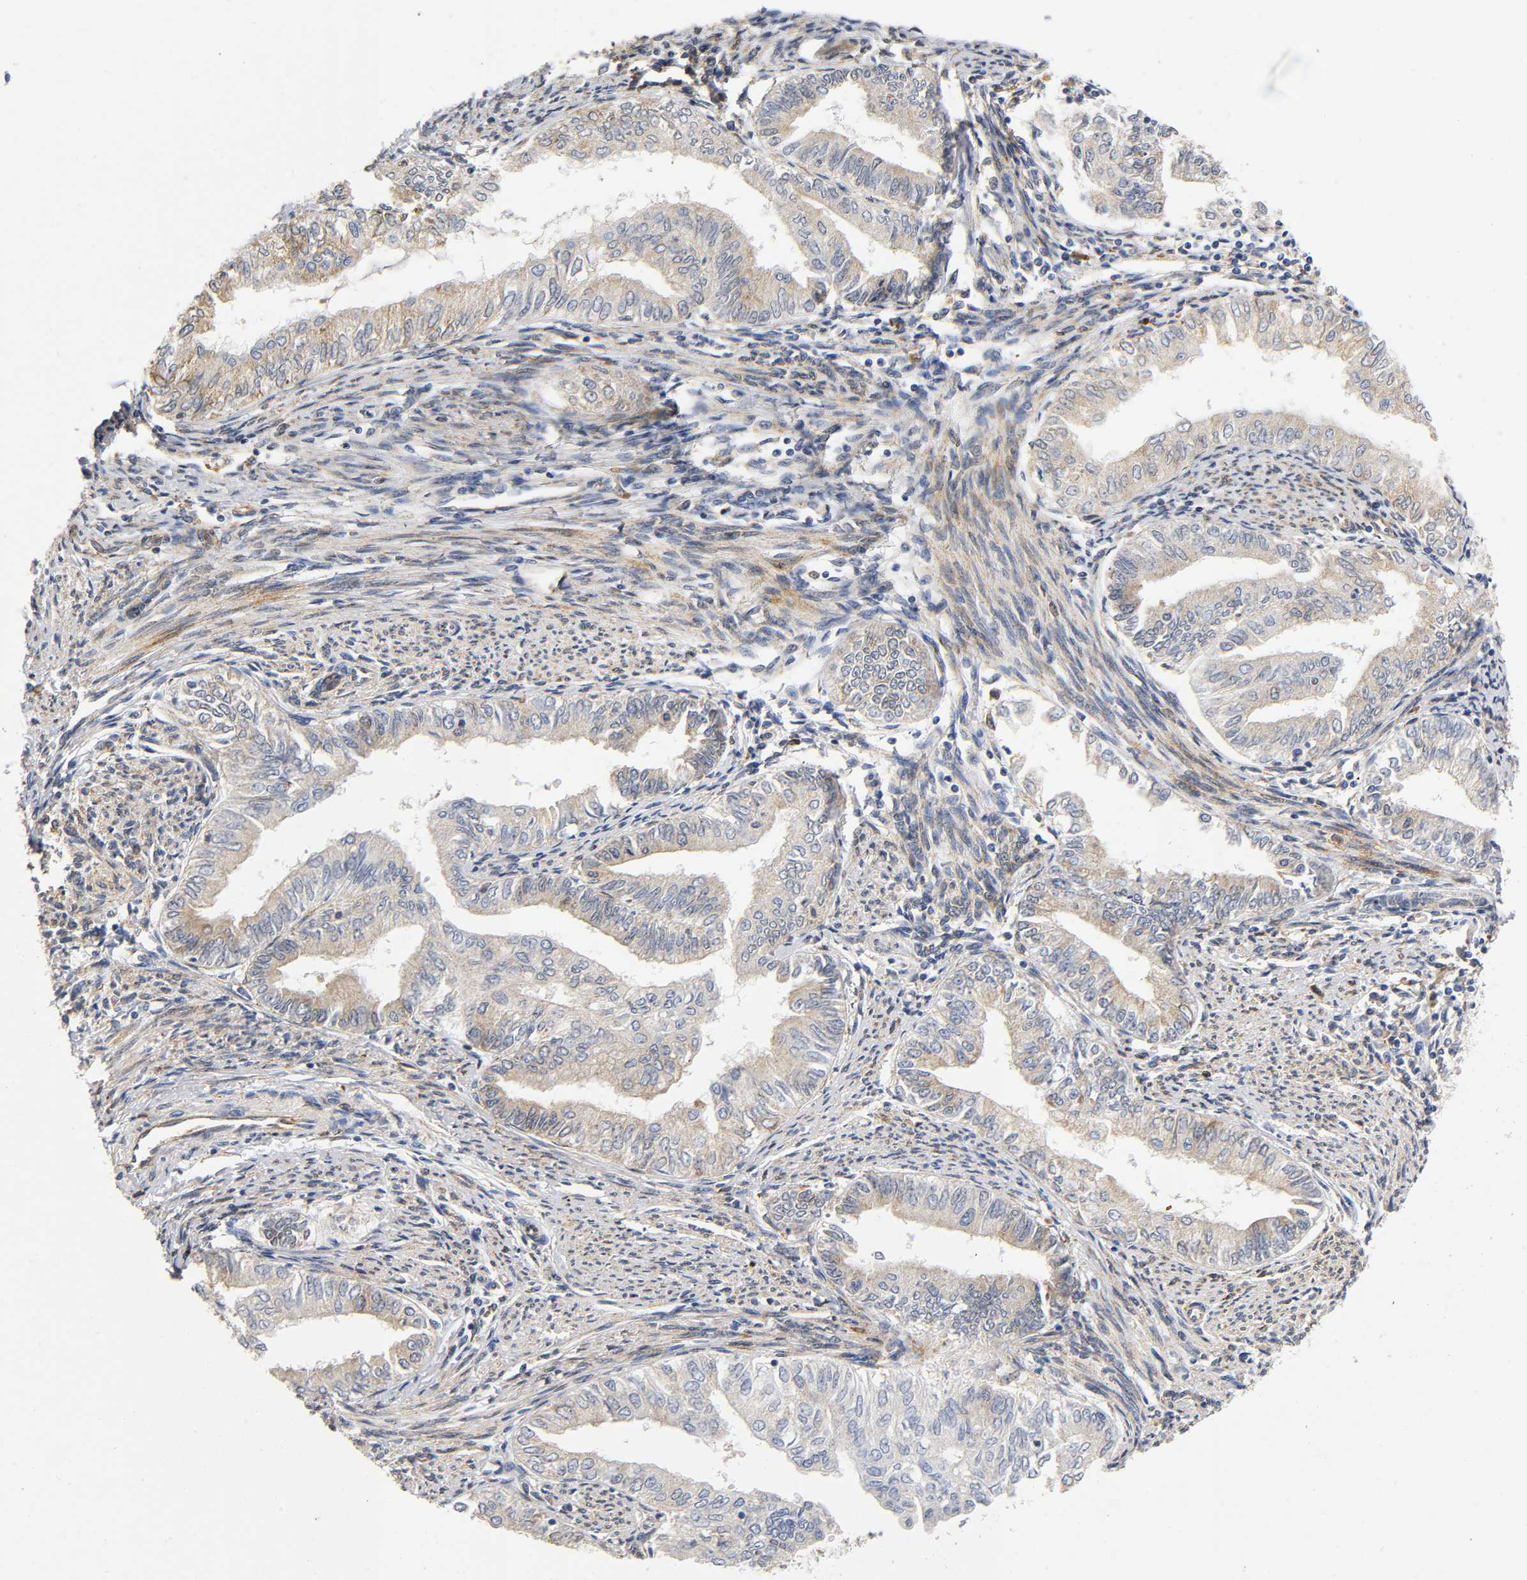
{"staining": {"intensity": "weak", "quantity": ">75%", "location": "cytoplasmic/membranous"}, "tissue": "endometrial cancer", "cell_type": "Tumor cells", "image_type": "cancer", "snomed": [{"axis": "morphology", "description": "Adenocarcinoma, NOS"}, {"axis": "topography", "description": "Endometrium"}], "caption": "Brown immunohistochemical staining in adenocarcinoma (endometrial) shows weak cytoplasmic/membranous expression in about >75% of tumor cells.", "gene": "SOS2", "patient": {"sex": "female", "age": 66}}